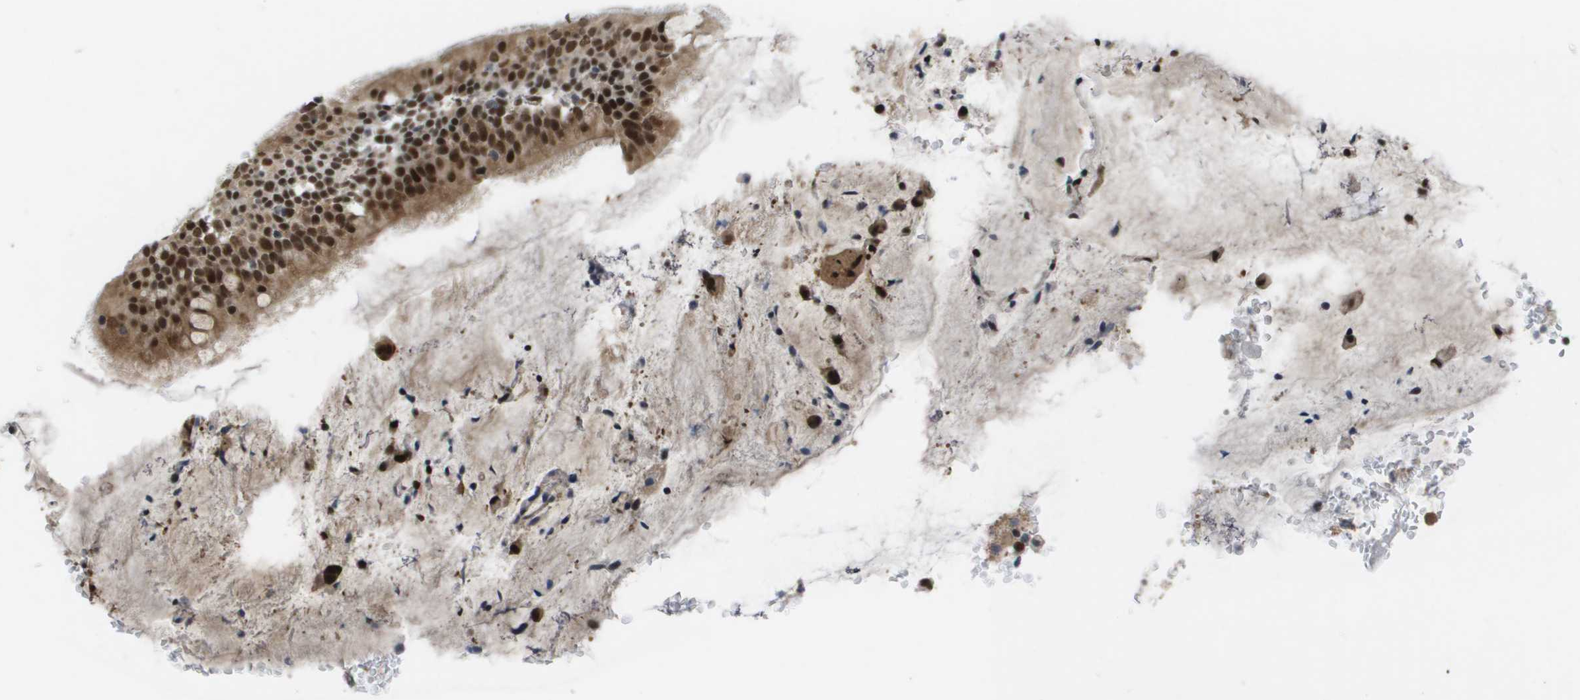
{"staining": {"intensity": "strong", "quantity": ">75%", "location": "cytoplasmic/membranous,nuclear"}, "tissue": "bronchus", "cell_type": "Respiratory epithelial cells", "image_type": "normal", "snomed": [{"axis": "morphology", "description": "Normal tissue, NOS"}, {"axis": "topography", "description": "Cartilage tissue"}], "caption": "This histopathology image shows normal bronchus stained with immunohistochemistry to label a protein in brown. The cytoplasmic/membranous,nuclear of respiratory epithelial cells show strong positivity for the protein. Nuclei are counter-stained blue.", "gene": "CDT1", "patient": {"sex": "female", "age": 63}}